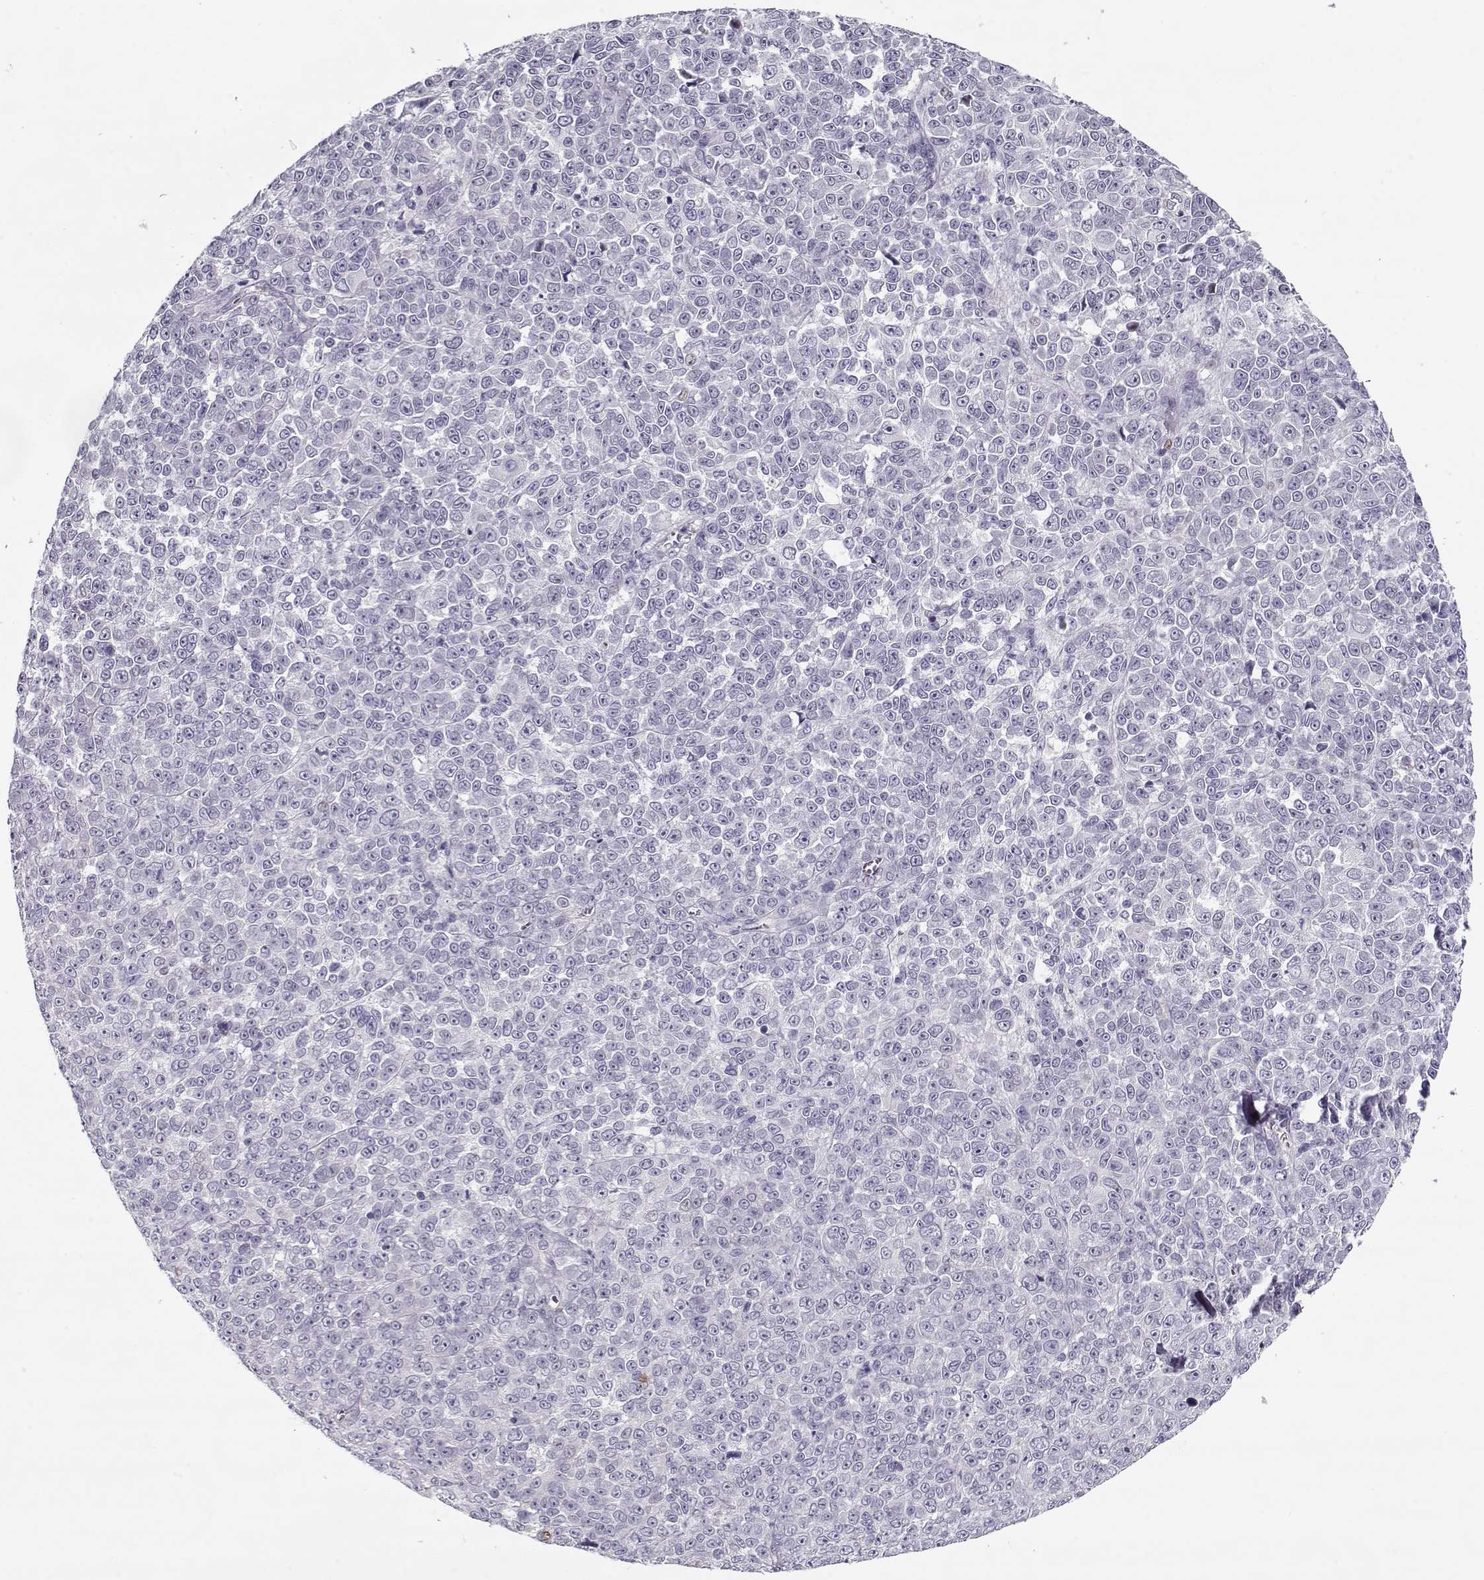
{"staining": {"intensity": "weak", "quantity": "<25%", "location": "cytoplasmic/membranous"}, "tissue": "melanoma", "cell_type": "Tumor cells", "image_type": "cancer", "snomed": [{"axis": "morphology", "description": "Malignant melanoma, NOS"}, {"axis": "topography", "description": "Skin"}], "caption": "Tumor cells are negative for brown protein staining in malignant melanoma.", "gene": "CCDC136", "patient": {"sex": "female", "age": 95}}